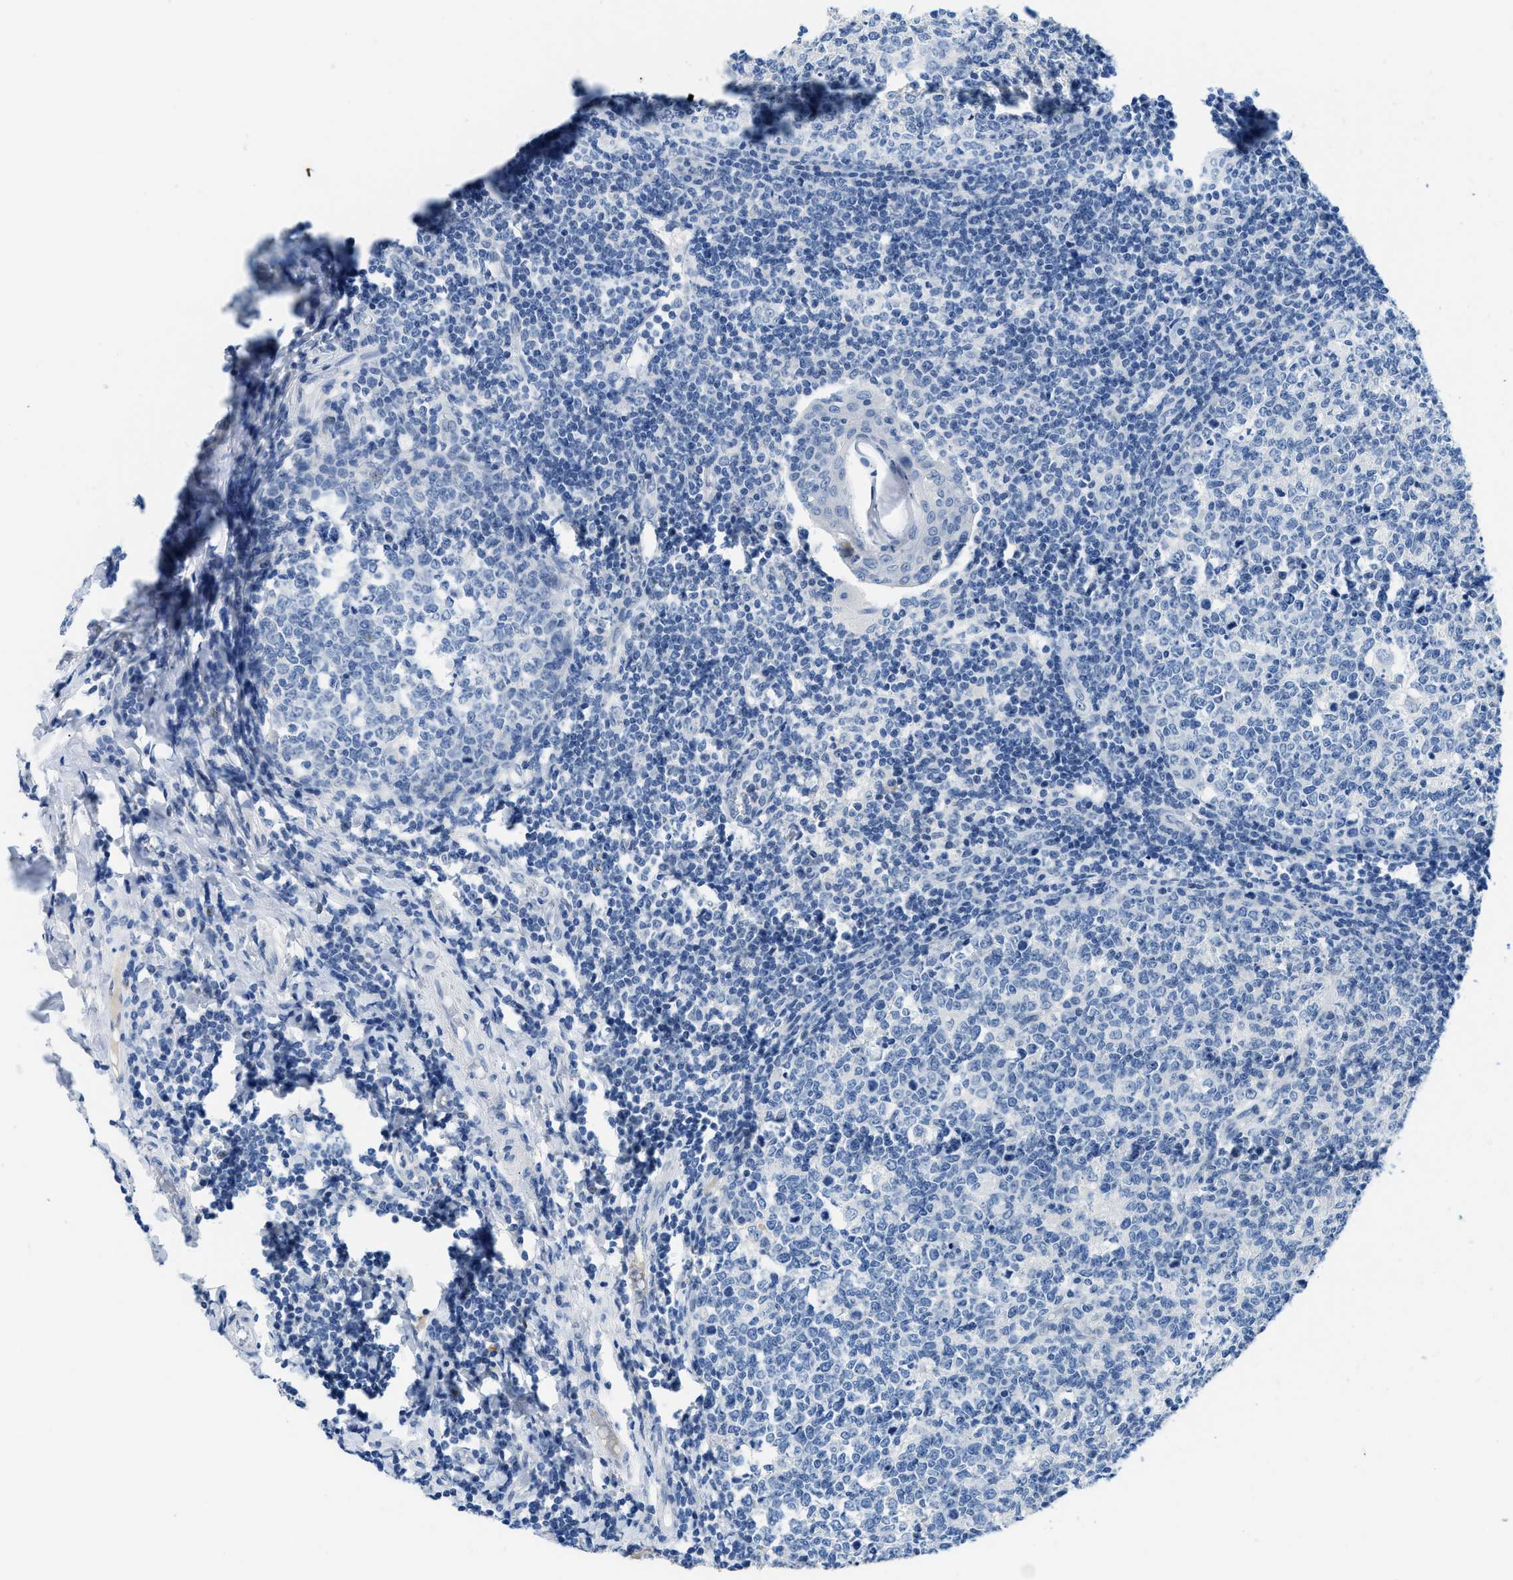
{"staining": {"intensity": "negative", "quantity": "none", "location": "none"}, "tissue": "tonsil", "cell_type": "Germinal center cells", "image_type": "normal", "snomed": [{"axis": "morphology", "description": "Normal tissue, NOS"}, {"axis": "topography", "description": "Tonsil"}], "caption": "This is an IHC micrograph of normal human tonsil. There is no expression in germinal center cells.", "gene": "MBL2", "patient": {"sex": "female", "age": 19}}